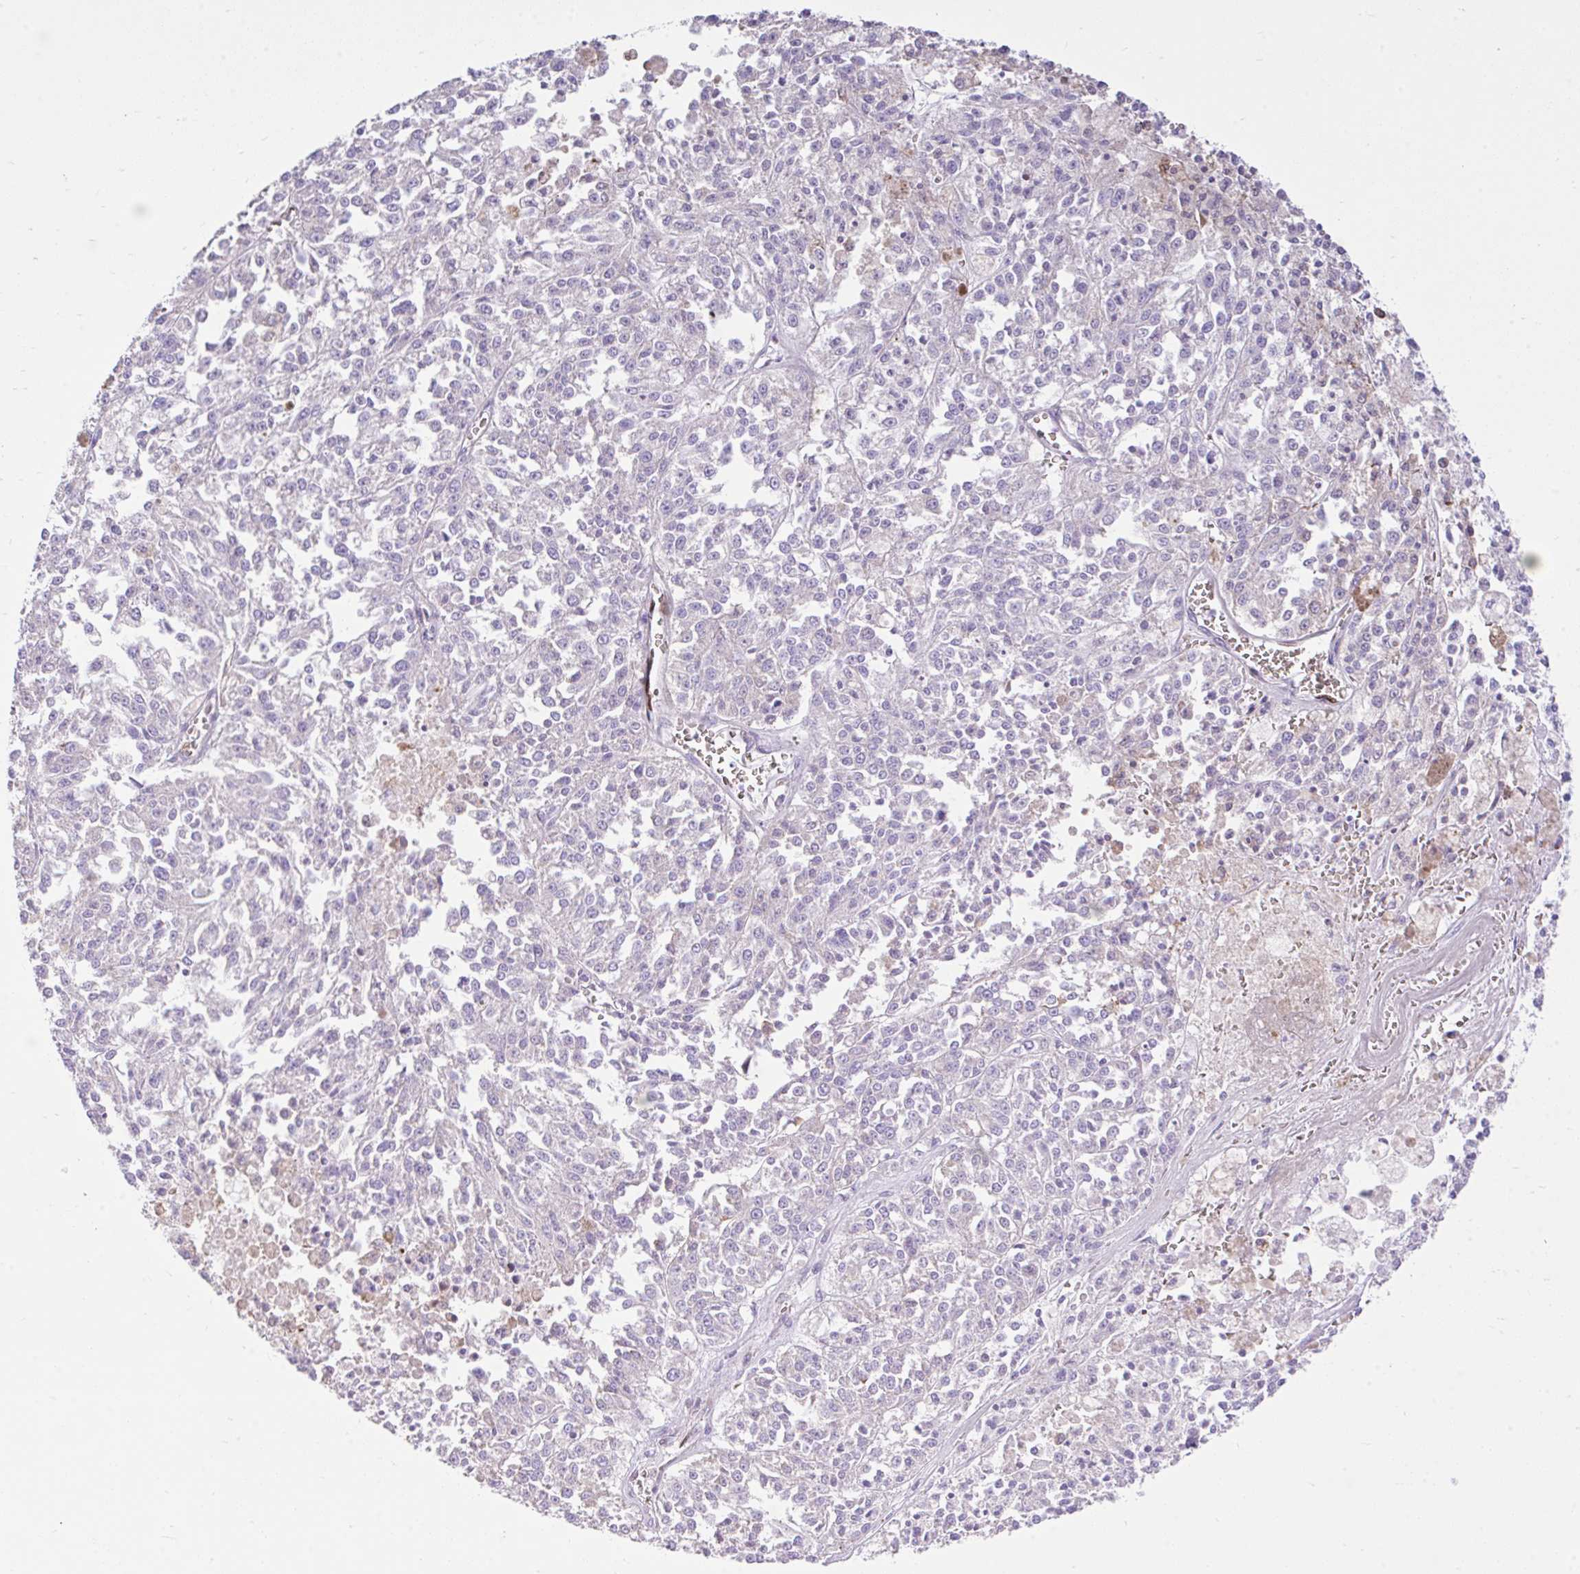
{"staining": {"intensity": "negative", "quantity": "none", "location": "none"}, "tissue": "melanoma", "cell_type": "Tumor cells", "image_type": "cancer", "snomed": [{"axis": "morphology", "description": "Malignant melanoma, NOS"}, {"axis": "topography", "description": "Skin"}], "caption": "A micrograph of human melanoma is negative for staining in tumor cells. The staining is performed using DAB brown chromogen with nuclei counter-stained in using hematoxylin.", "gene": "EEF1A2", "patient": {"sex": "female", "age": 64}}